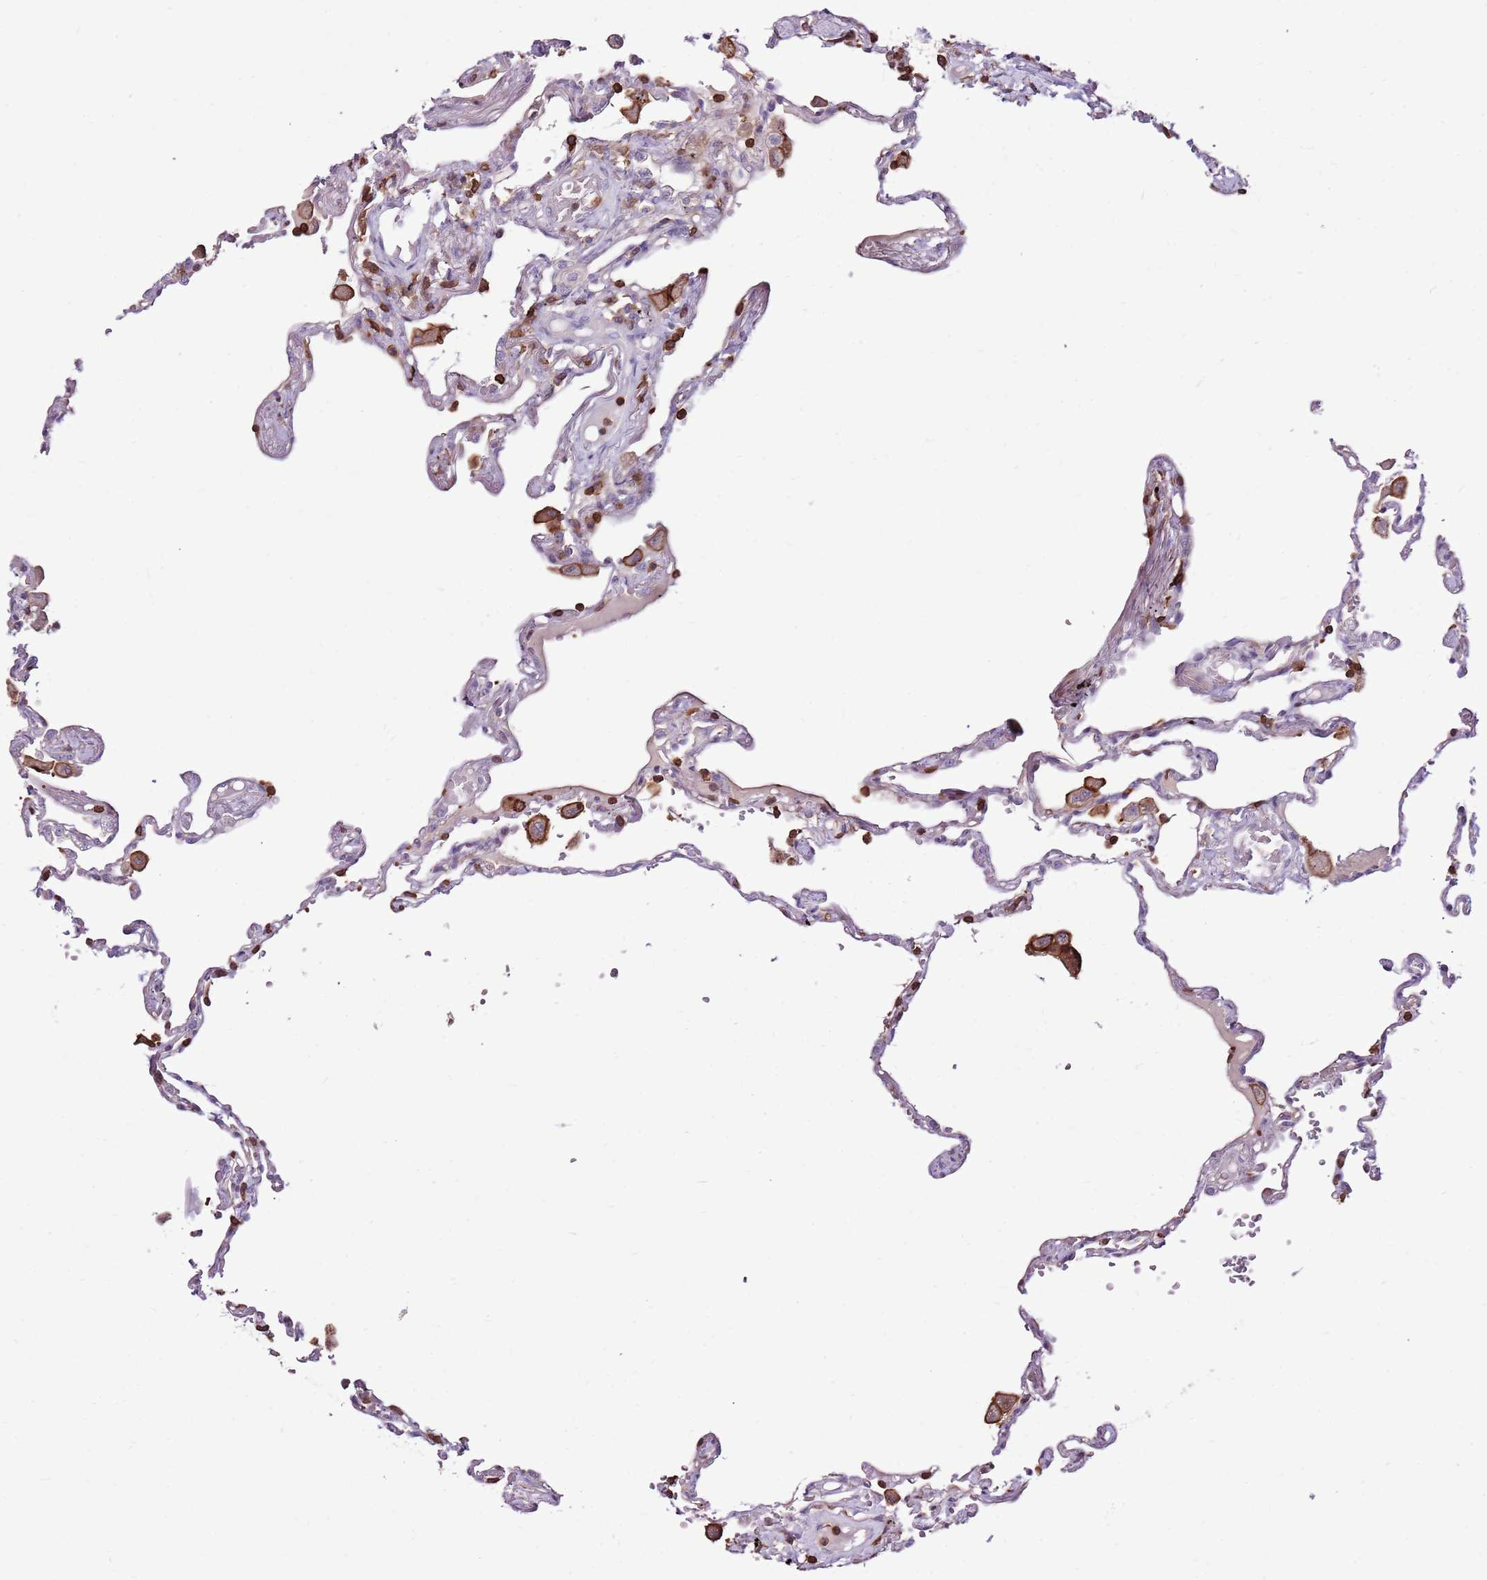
{"staining": {"intensity": "weak", "quantity": "25%-75%", "location": "cytoplasmic/membranous"}, "tissue": "lung", "cell_type": "Alveolar cells", "image_type": "normal", "snomed": [{"axis": "morphology", "description": "Normal tissue, NOS"}, {"axis": "topography", "description": "Lung"}], "caption": "A high-resolution histopathology image shows IHC staining of normal lung, which shows weak cytoplasmic/membranous expression in about 25%-75% of alveolar cells.", "gene": "ZSWIM1", "patient": {"sex": "female", "age": 67}}